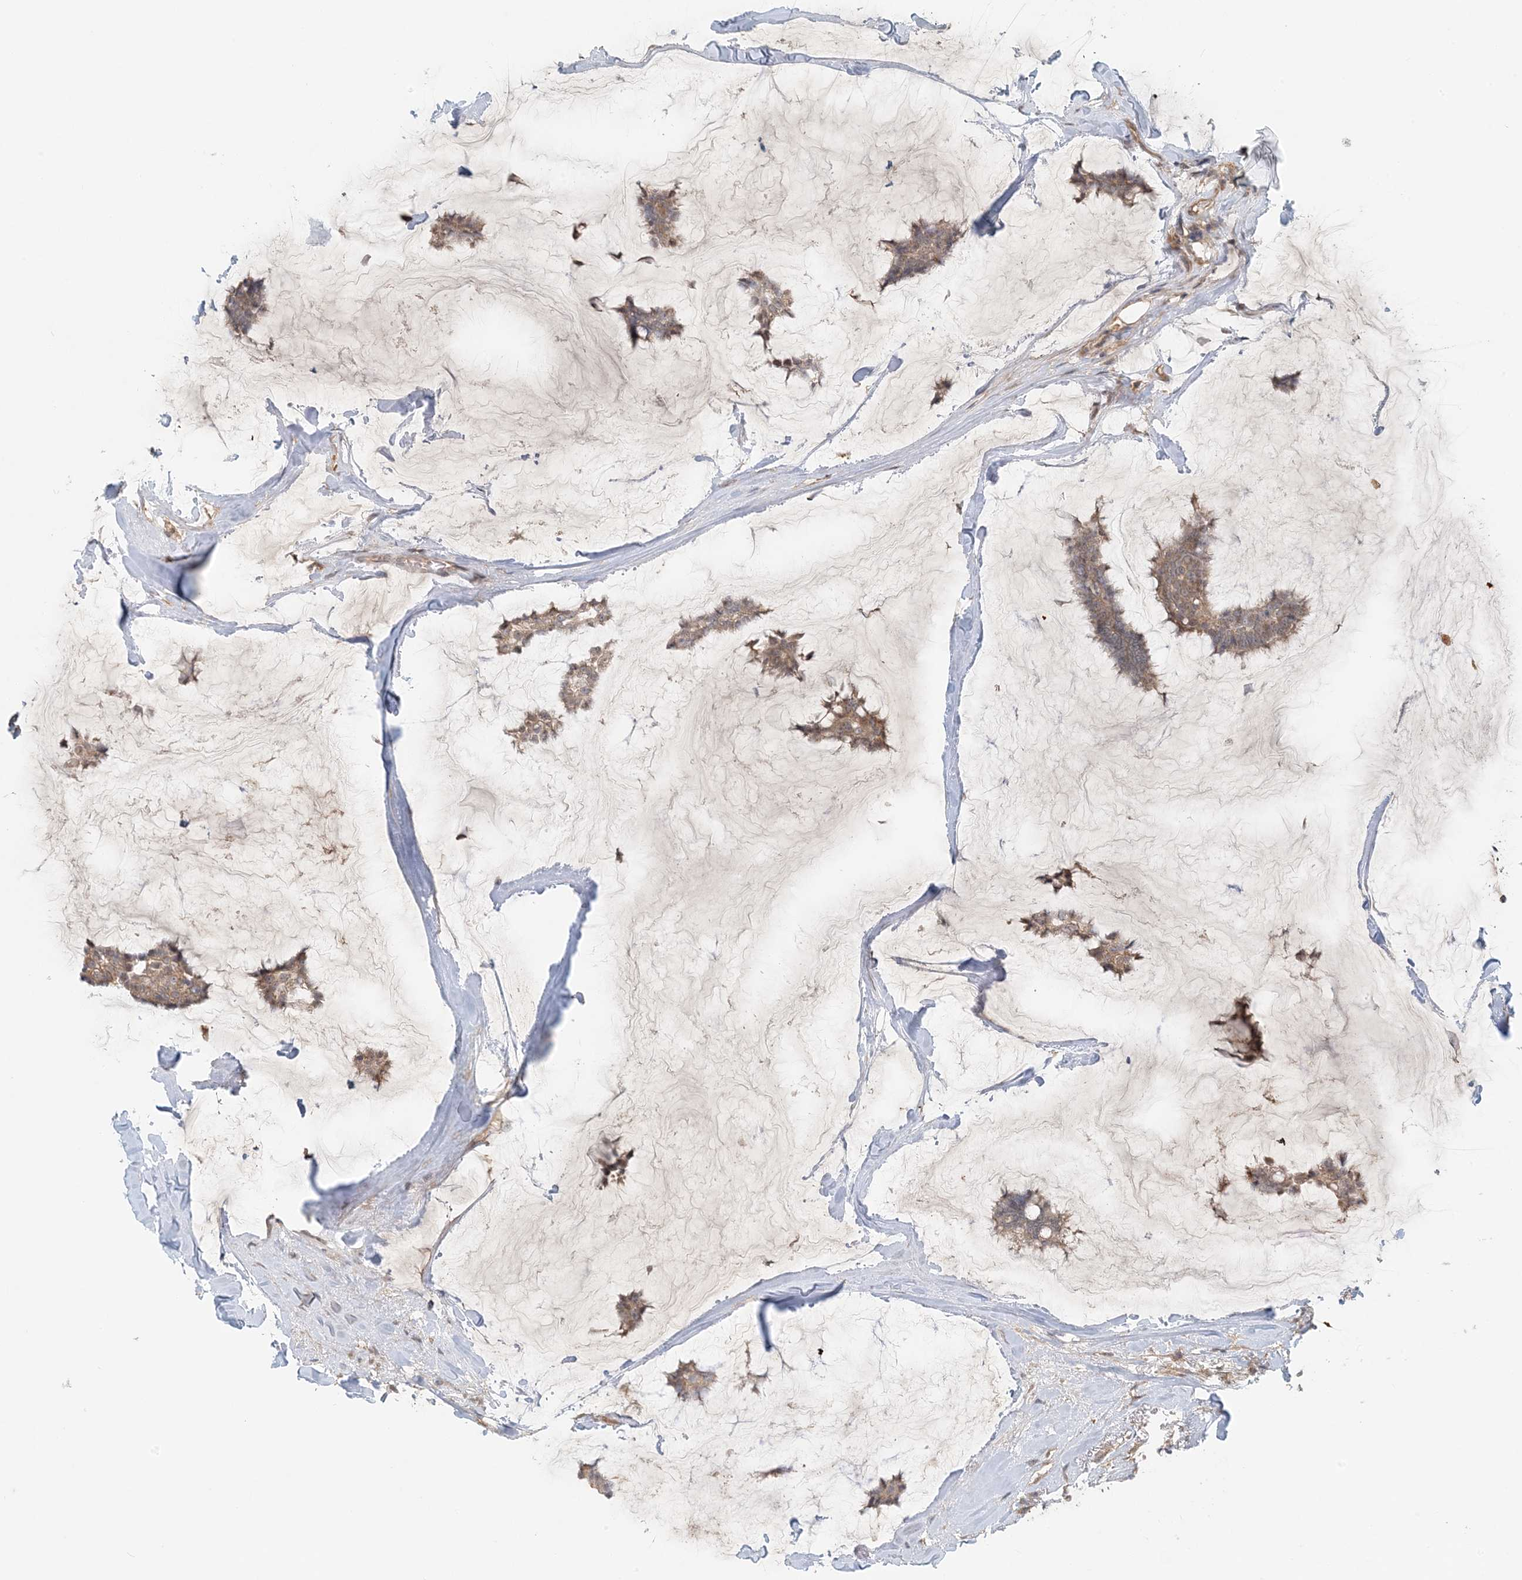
{"staining": {"intensity": "weak", "quantity": ">75%", "location": "cytoplasmic/membranous"}, "tissue": "breast cancer", "cell_type": "Tumor cells", "image_type": "cancer", "snomed": [{"axis": "morphology", "description": "Duct carcinoma"}, {"axis": "topography", "description": "Breast"}], "caption": "Breast cancer stained with DAB (3,3'-diaminobenzidine) IHC displays low levels of weak cytoplasmic/membranous positivity in about >75% of tumor cells. (Brightfield microscopy of DAB IHC at high magnification).", "gene": "OBI1", "patient": {"sex": "female", "age": 93}}